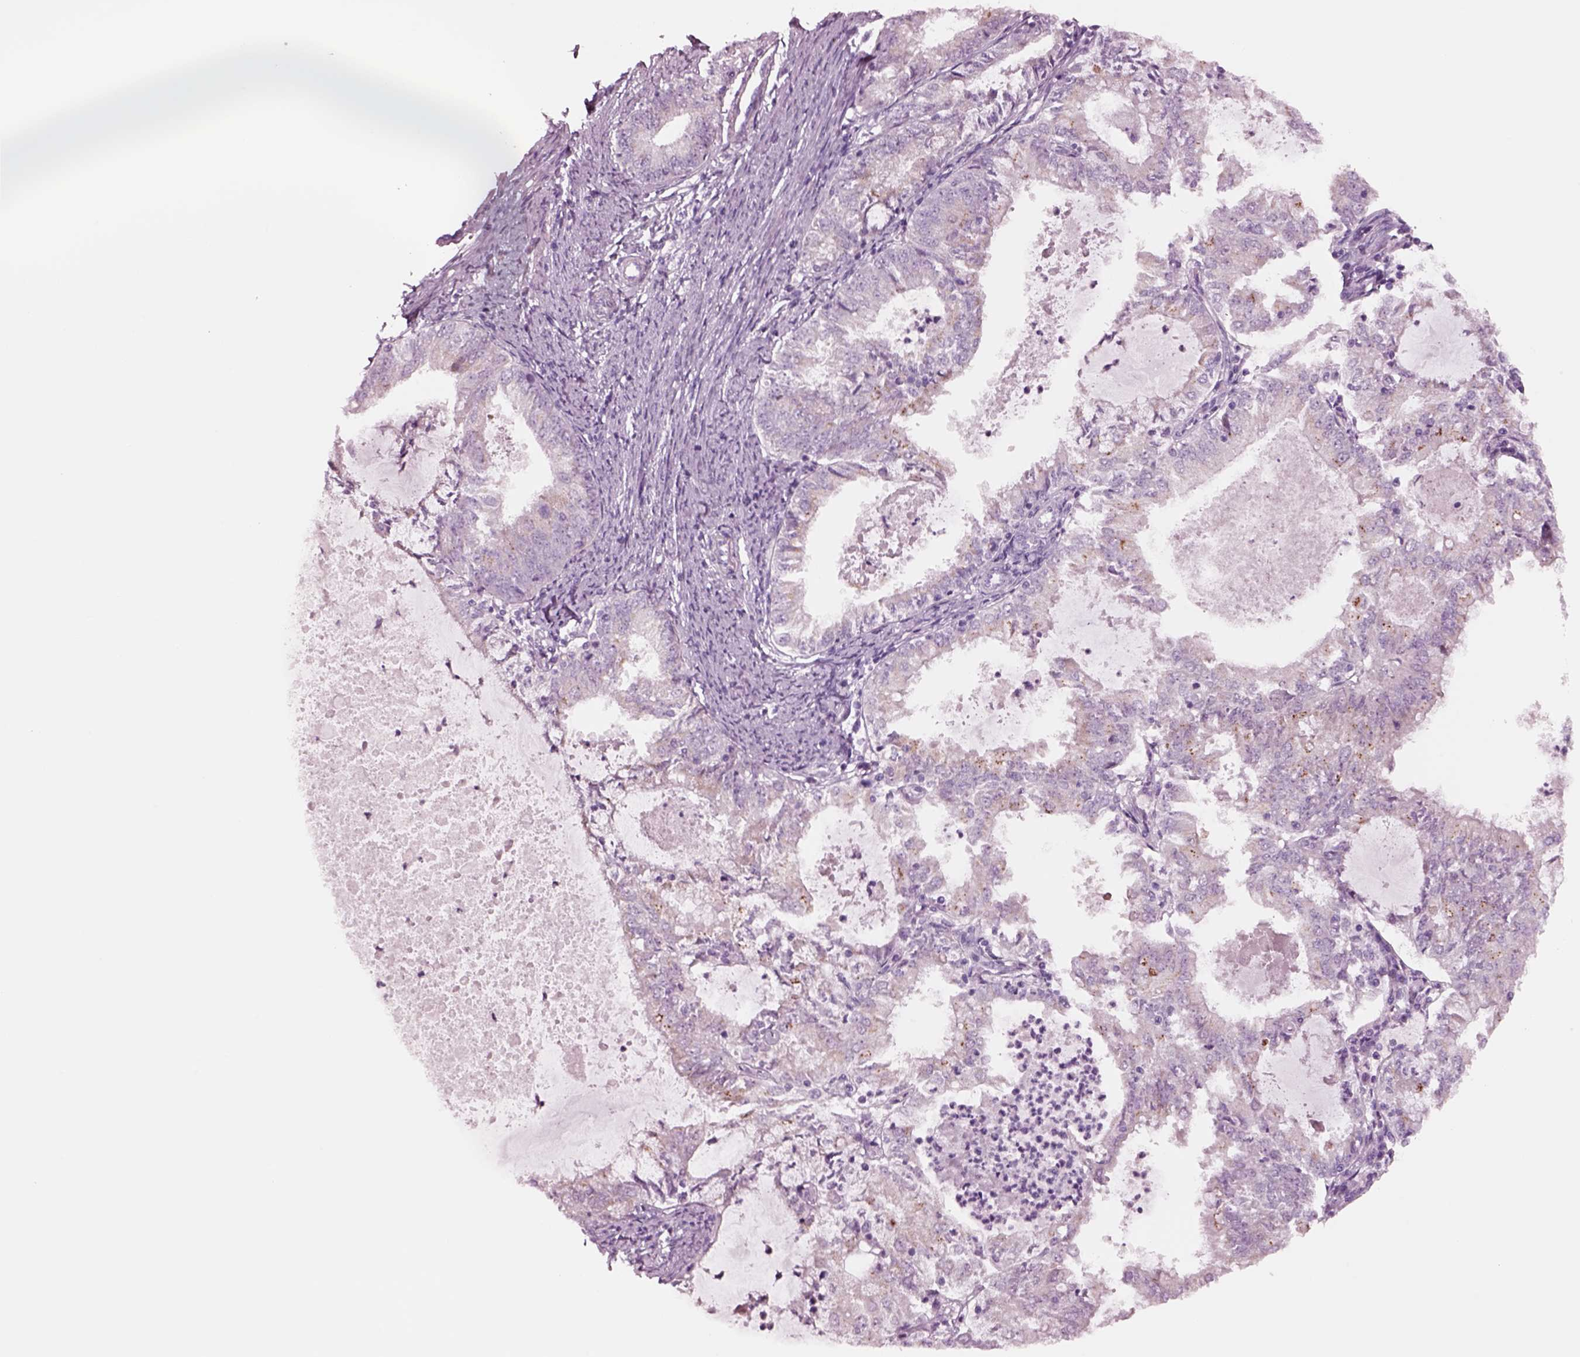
{"staining": {"intensity": "negative", "quantity": "none", "location": "none"}, "tissue": "endometrial cancer", "cell_type": "Tumor cells", "image_type": "cancer", "snomed": [{"axis": "morphology", "description": "Adenocarcinoma, NOS"}, {"axis": "topography", "description": "Endometrium"}], "caption": "Photomicrograph shows no protein staining in tumor cells of endometrial cancer tissue.", "gene": "NMRK2", "patient": {"sex": "female", "age": 57}}